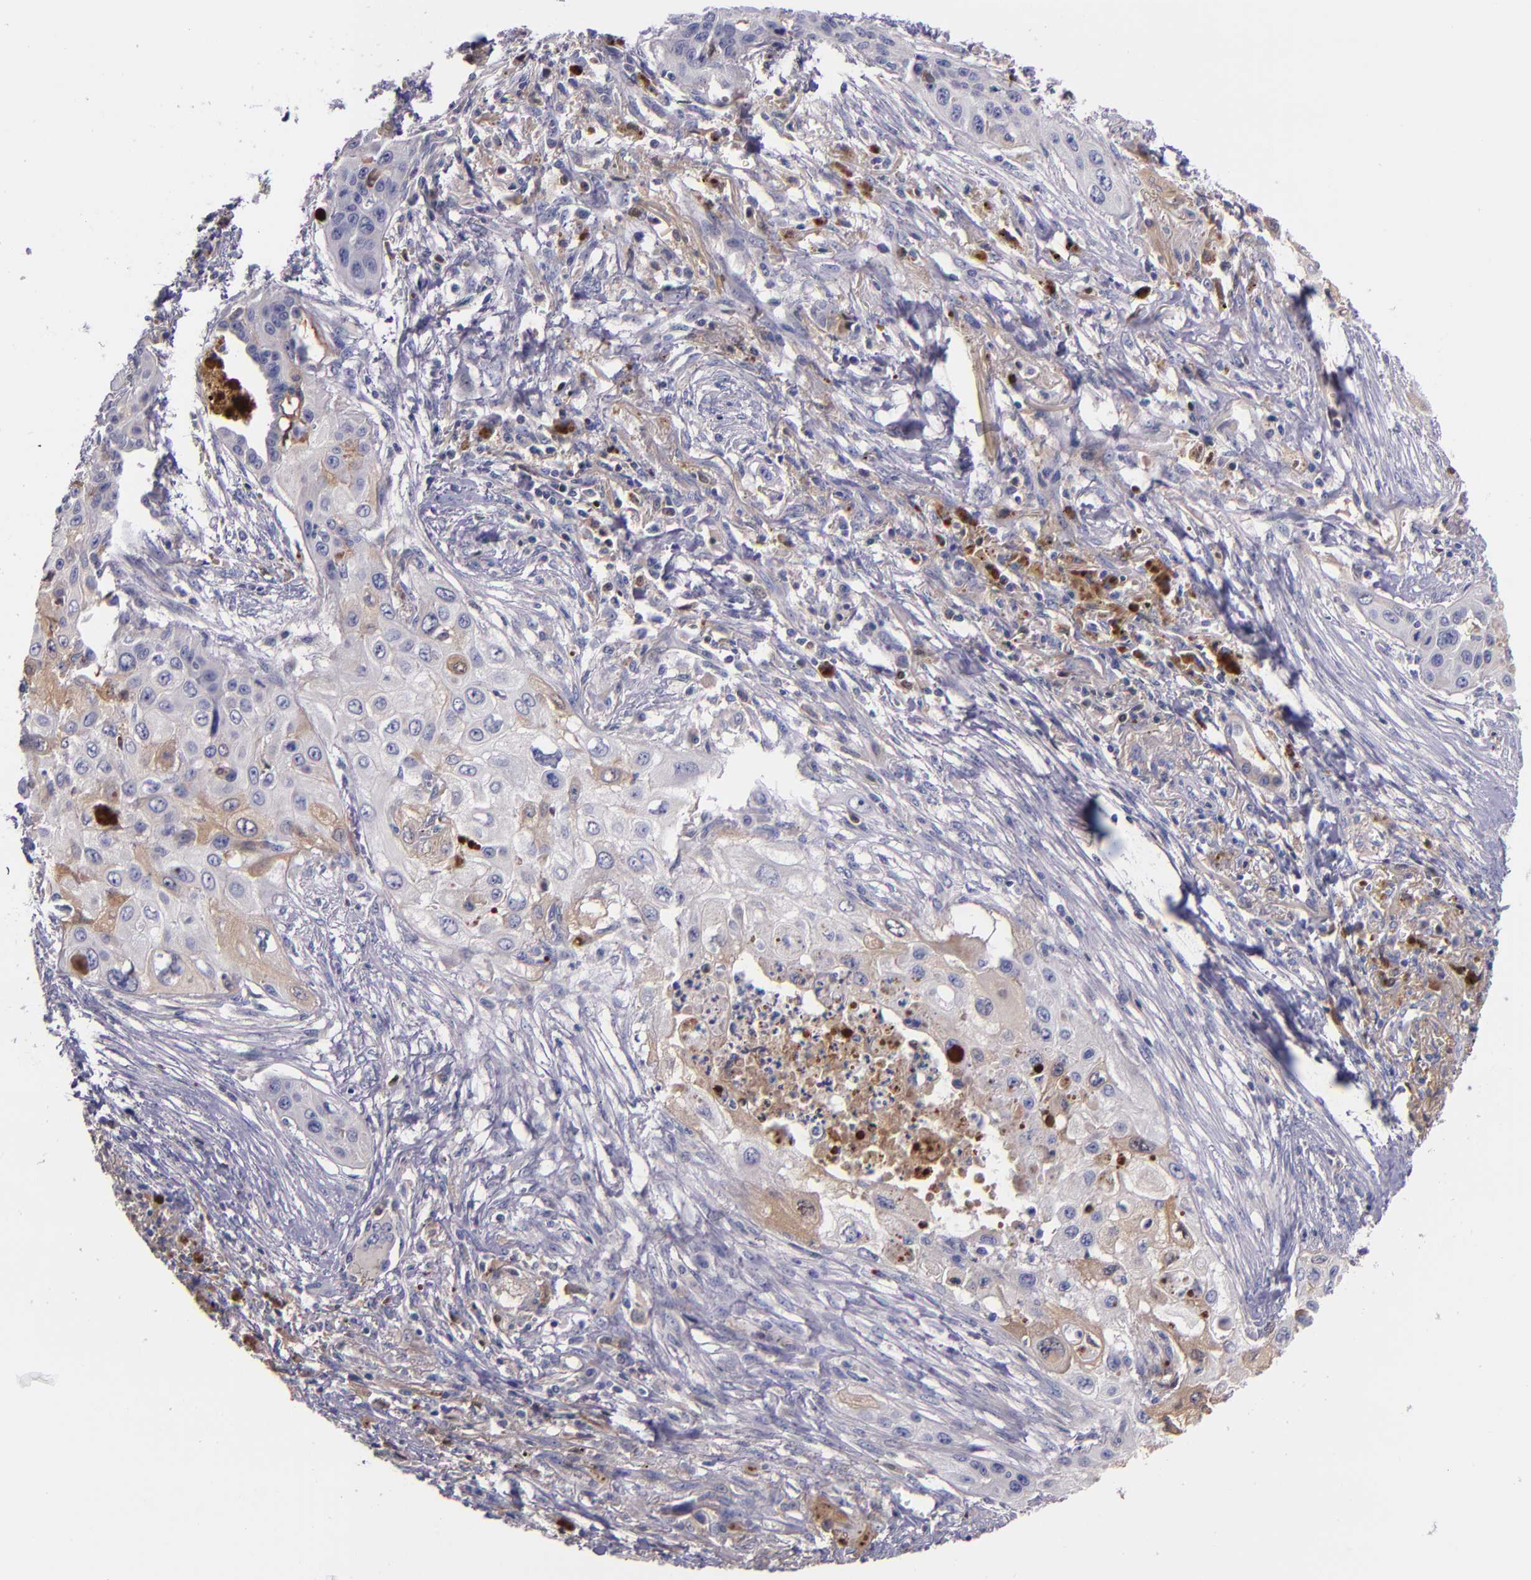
{"staining": {"intensity": "moderate", "quantity": "<25%", "location": "cytoplasmic/membranous"}, "tissue": "lung cancer", "cell_type": "Tumor cells", "image_type": "cancer", "snomed": [{"axis": "morphology", "description": "Squamous cell carcinoma, NOS"}, {"axis": "topography", "description": "Lung"}], "caption": "Protein expression analysis of human lung cancer (squamous cell carcinoma) reveals moderate cytoplasmic/membranous staining in approximately <25% of tumor cells. (DAB IHC, brown staining for protein, blue staining for nuclei).", "gene": "RBP4", "patient": {"sex": "male", "age": 71}}